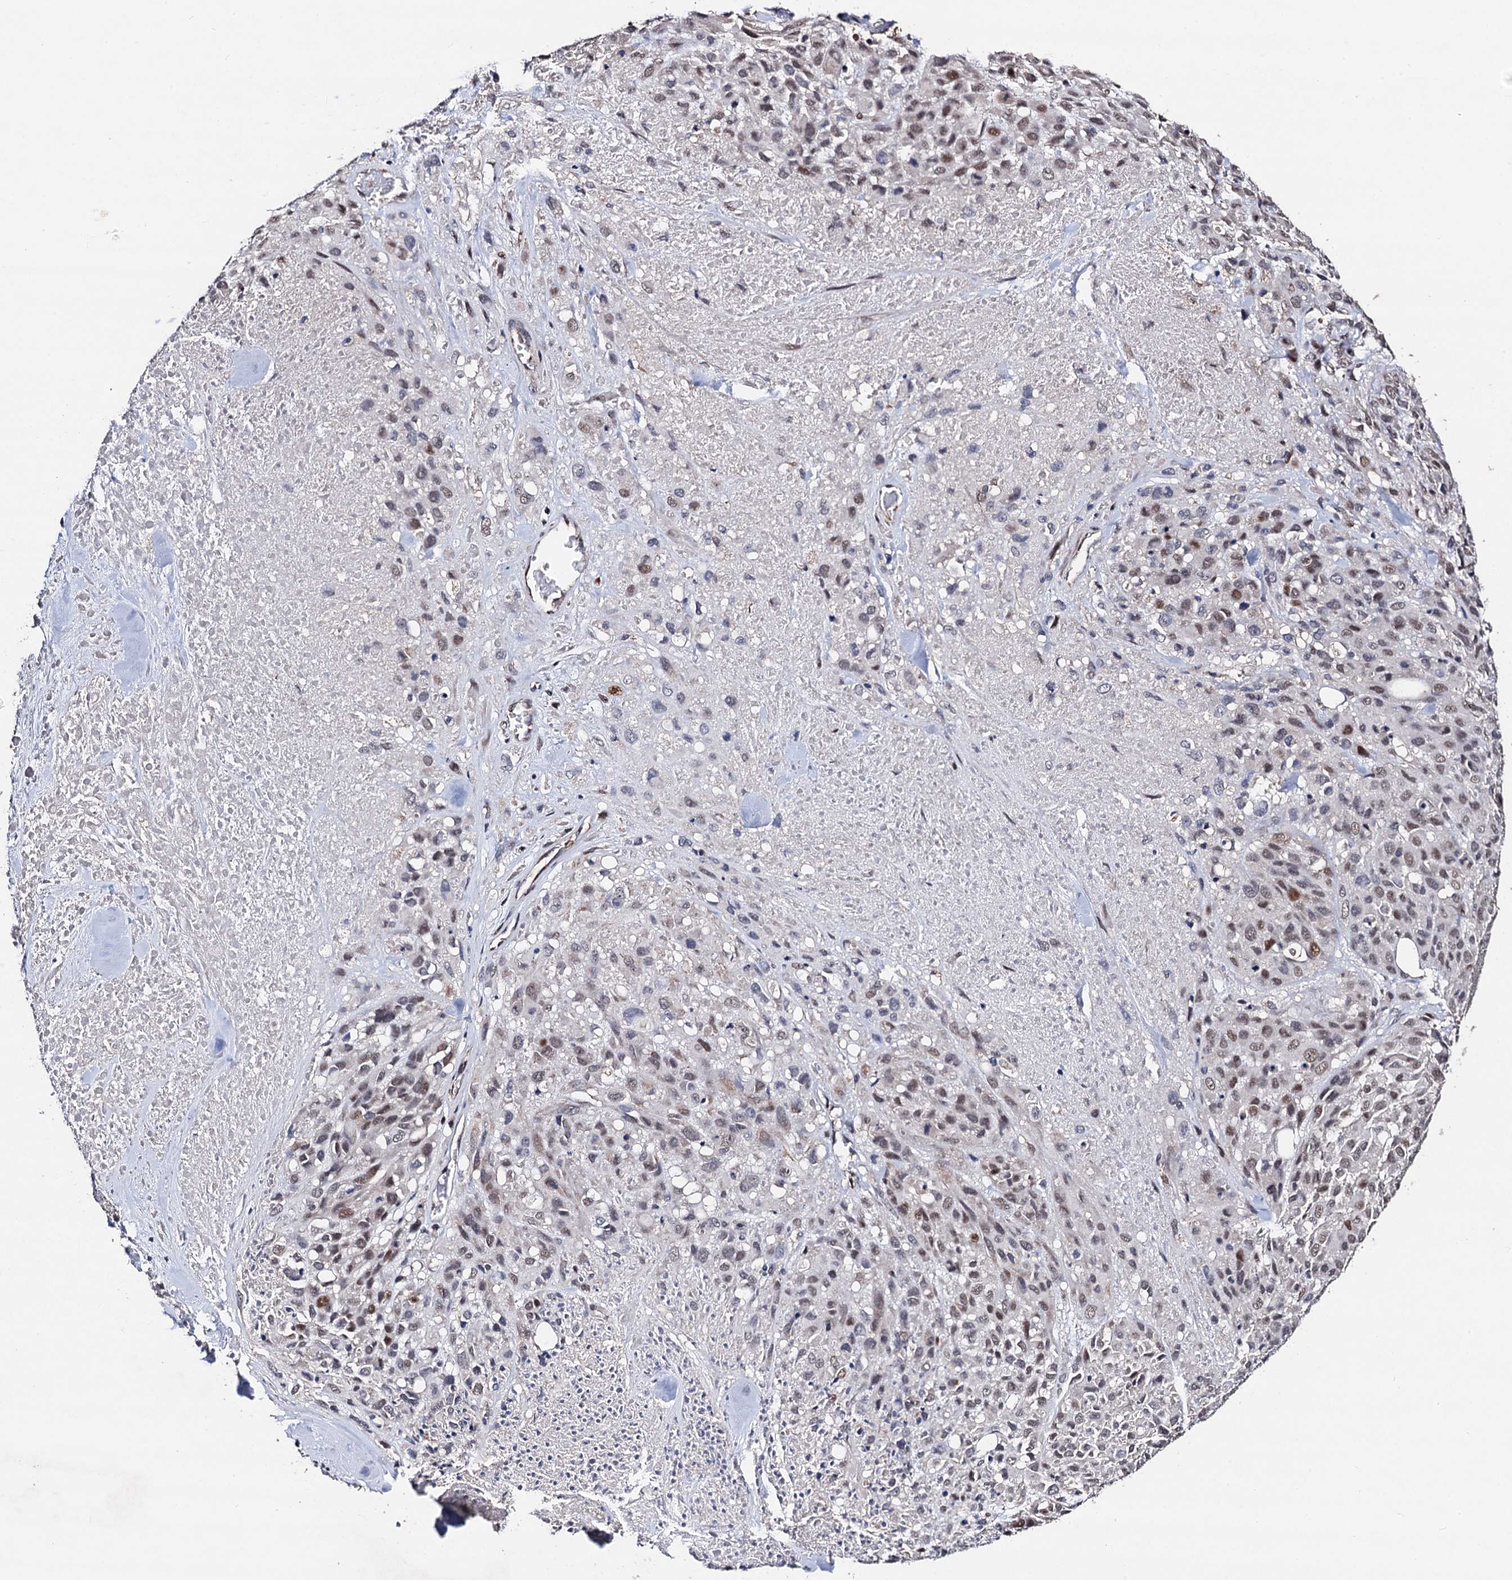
{"staining": {"intensity": "moderate", "quantity": ">75%", "location": "nuclear"}, "tissue": "melanoma", "cell_type": "Tumor cells", "image_type": "cancer", "snomed": [{"axis": "morphology", "description": "Malignant melanoma, Metastatic site"}, {"axis": "topography", "description": "Skin"}], "caption": "A medium amount of moderate nuclear expression is appreciated in approximately >75% of tumor cells in melanoma tissue. (DAB (3,3'-diaminobenzidine) IHC, brown staining for protein, blue staining for nuclei).", "gene": "PPTC7", "patient": {"sex": "female", "age": 81}}